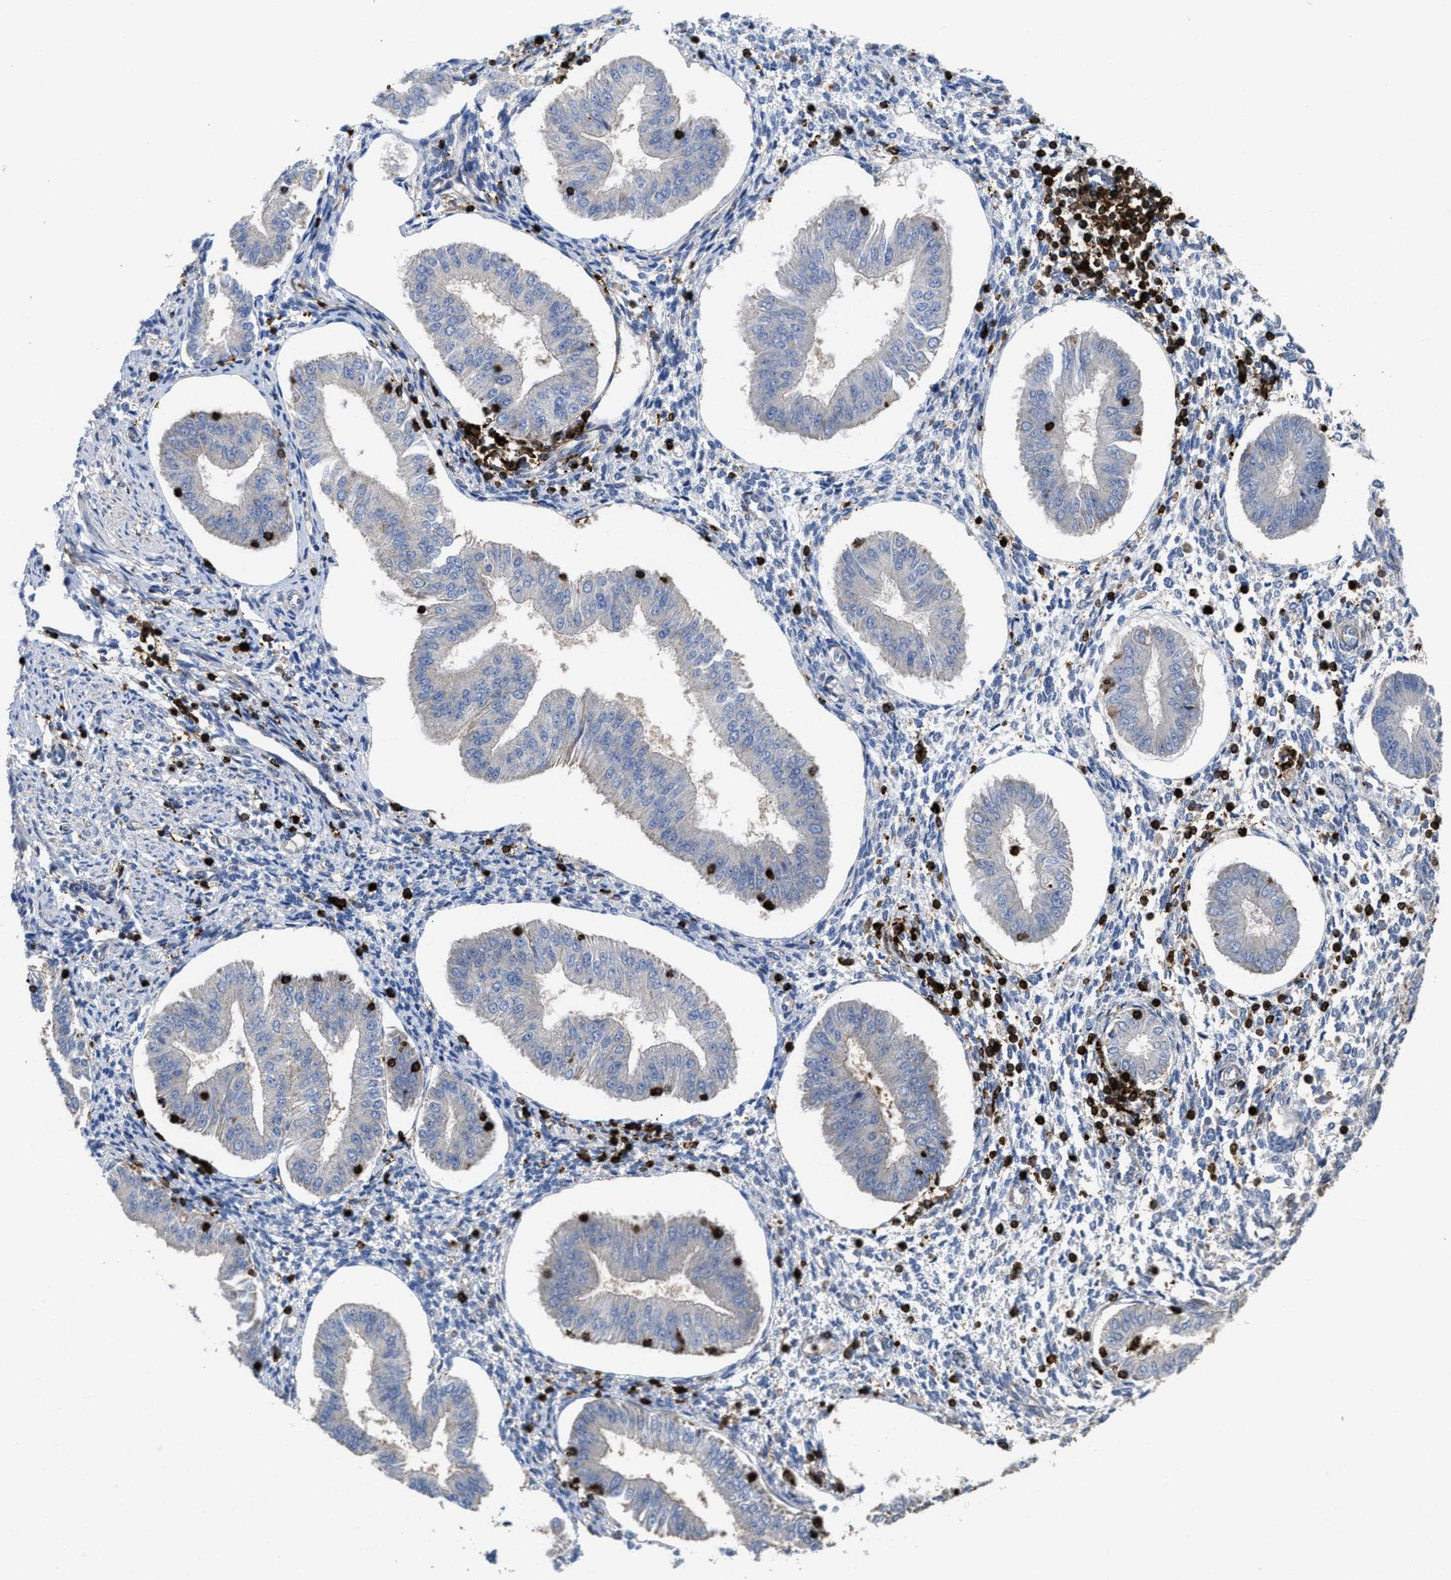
{"staining": {"intensity": "negative", "quantity": "none", "location": "none"}, "tissue": "endometrium", "cell_type": "Cells in endometrial stroma", "image_type": "normal", "snomed": [{"axis": "morphology", "description": "Normal tissue, NOS"}, {"axis": "topography", "description": "Endometrium"}], "caption": "Endometrium stained for a protein using IHC reveals no positivity cells in endometrial stroma.", "gene": "PTPRE", "patient": {"sex": "female", "age": 50}}